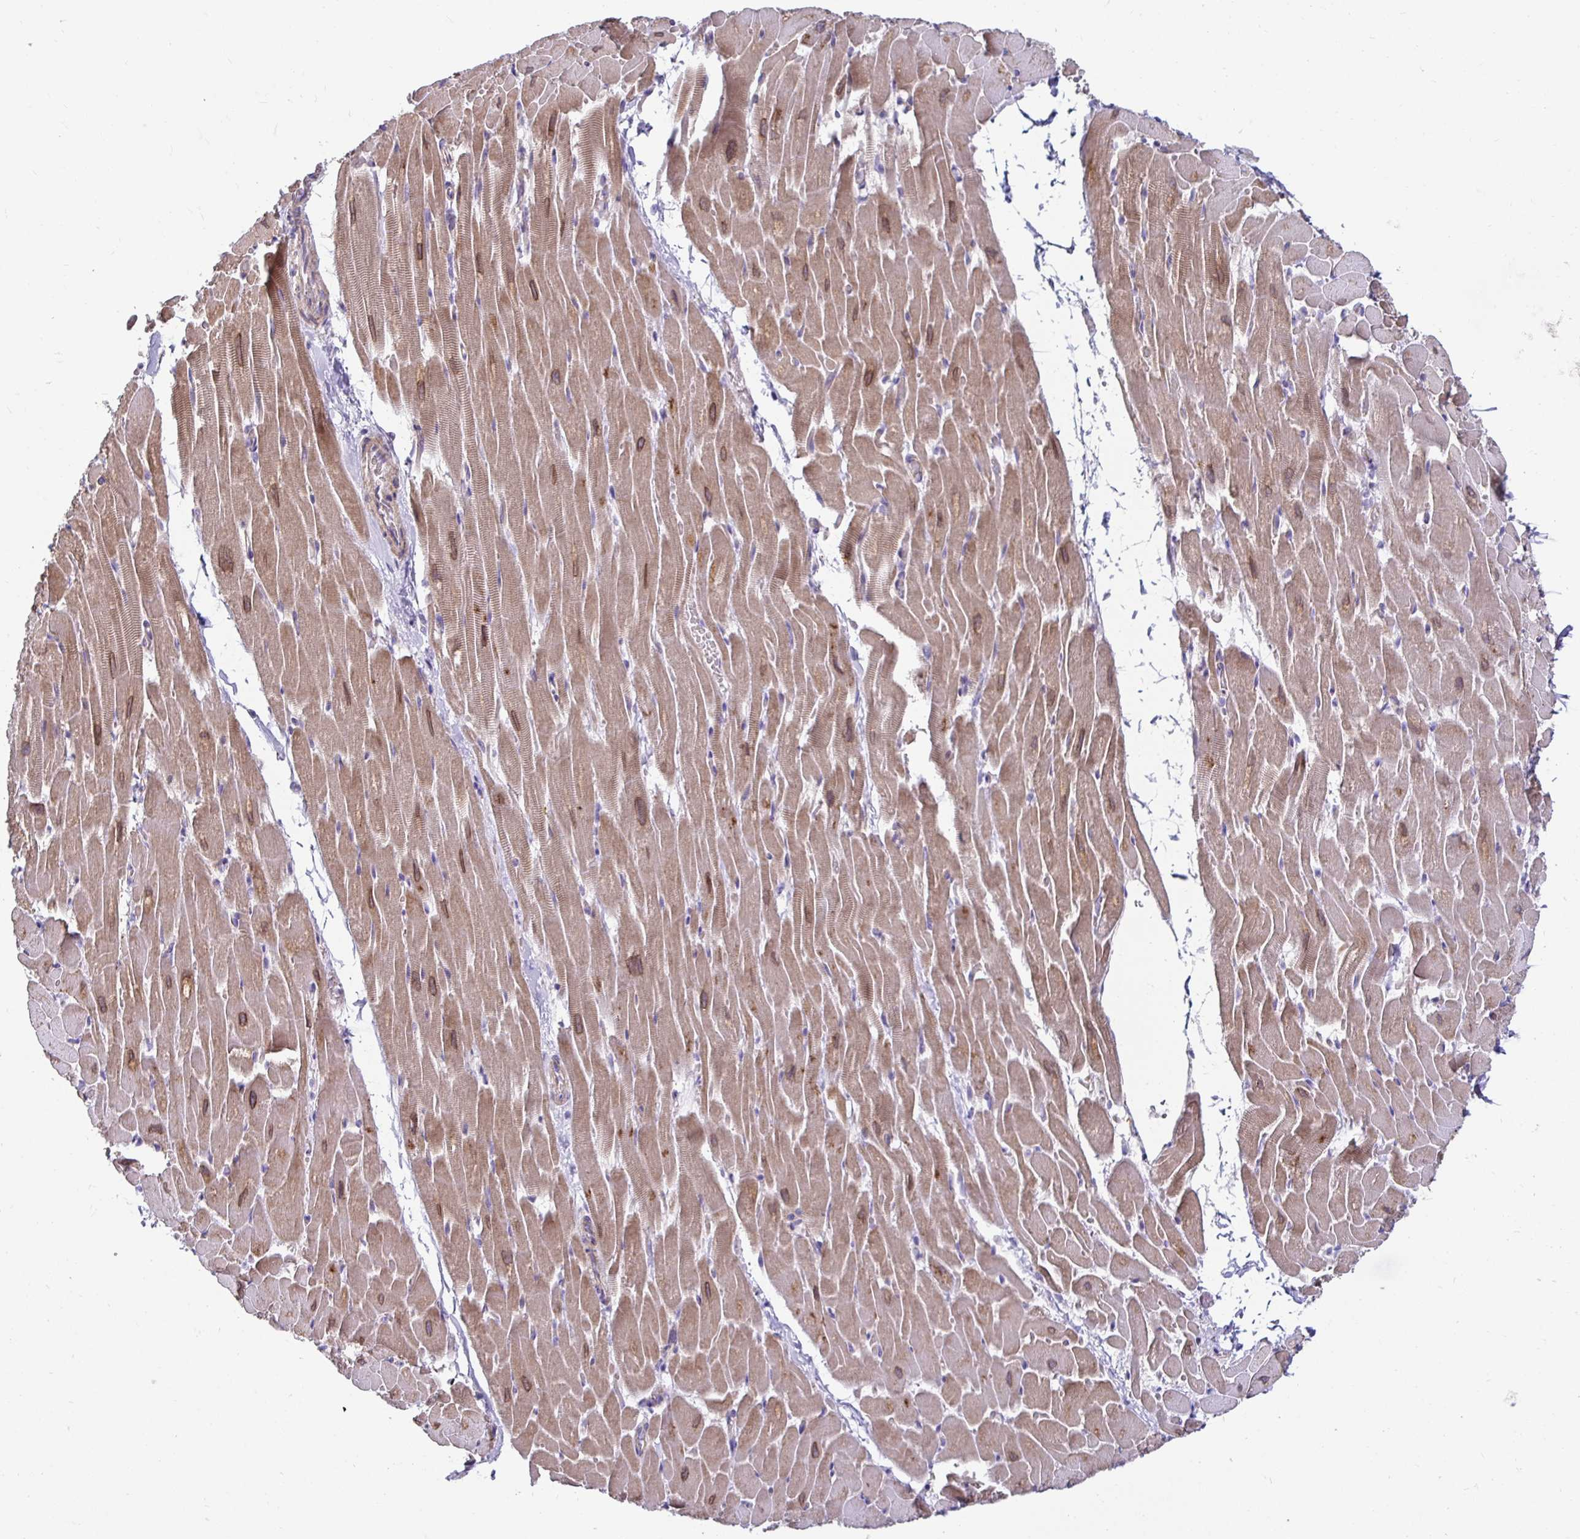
{"staining": {"intensity": "moderate", "quantity": ">75%", "location": "cytoplasmic/membranous,nuclear"}, "tissue": "heart muscle", "cell_type": "Cardiomyocytes", "image_type": "normal", "snomed": [{"axis": "morphology", "description": "Normal tissue, NOS"}, {"axis": "topography", "description": "Heart"}], "caption": "Protein expression analysis of normal heart muscle displays moderate cytoplasmic/membranous,nuclear positivity in about >75% of cardiomyocytes. (DAB IHC, brown staining for protein, blue staining for nuclei).", "gene": "AKAP6", "patient": {"sex": "male", "age": 37}}